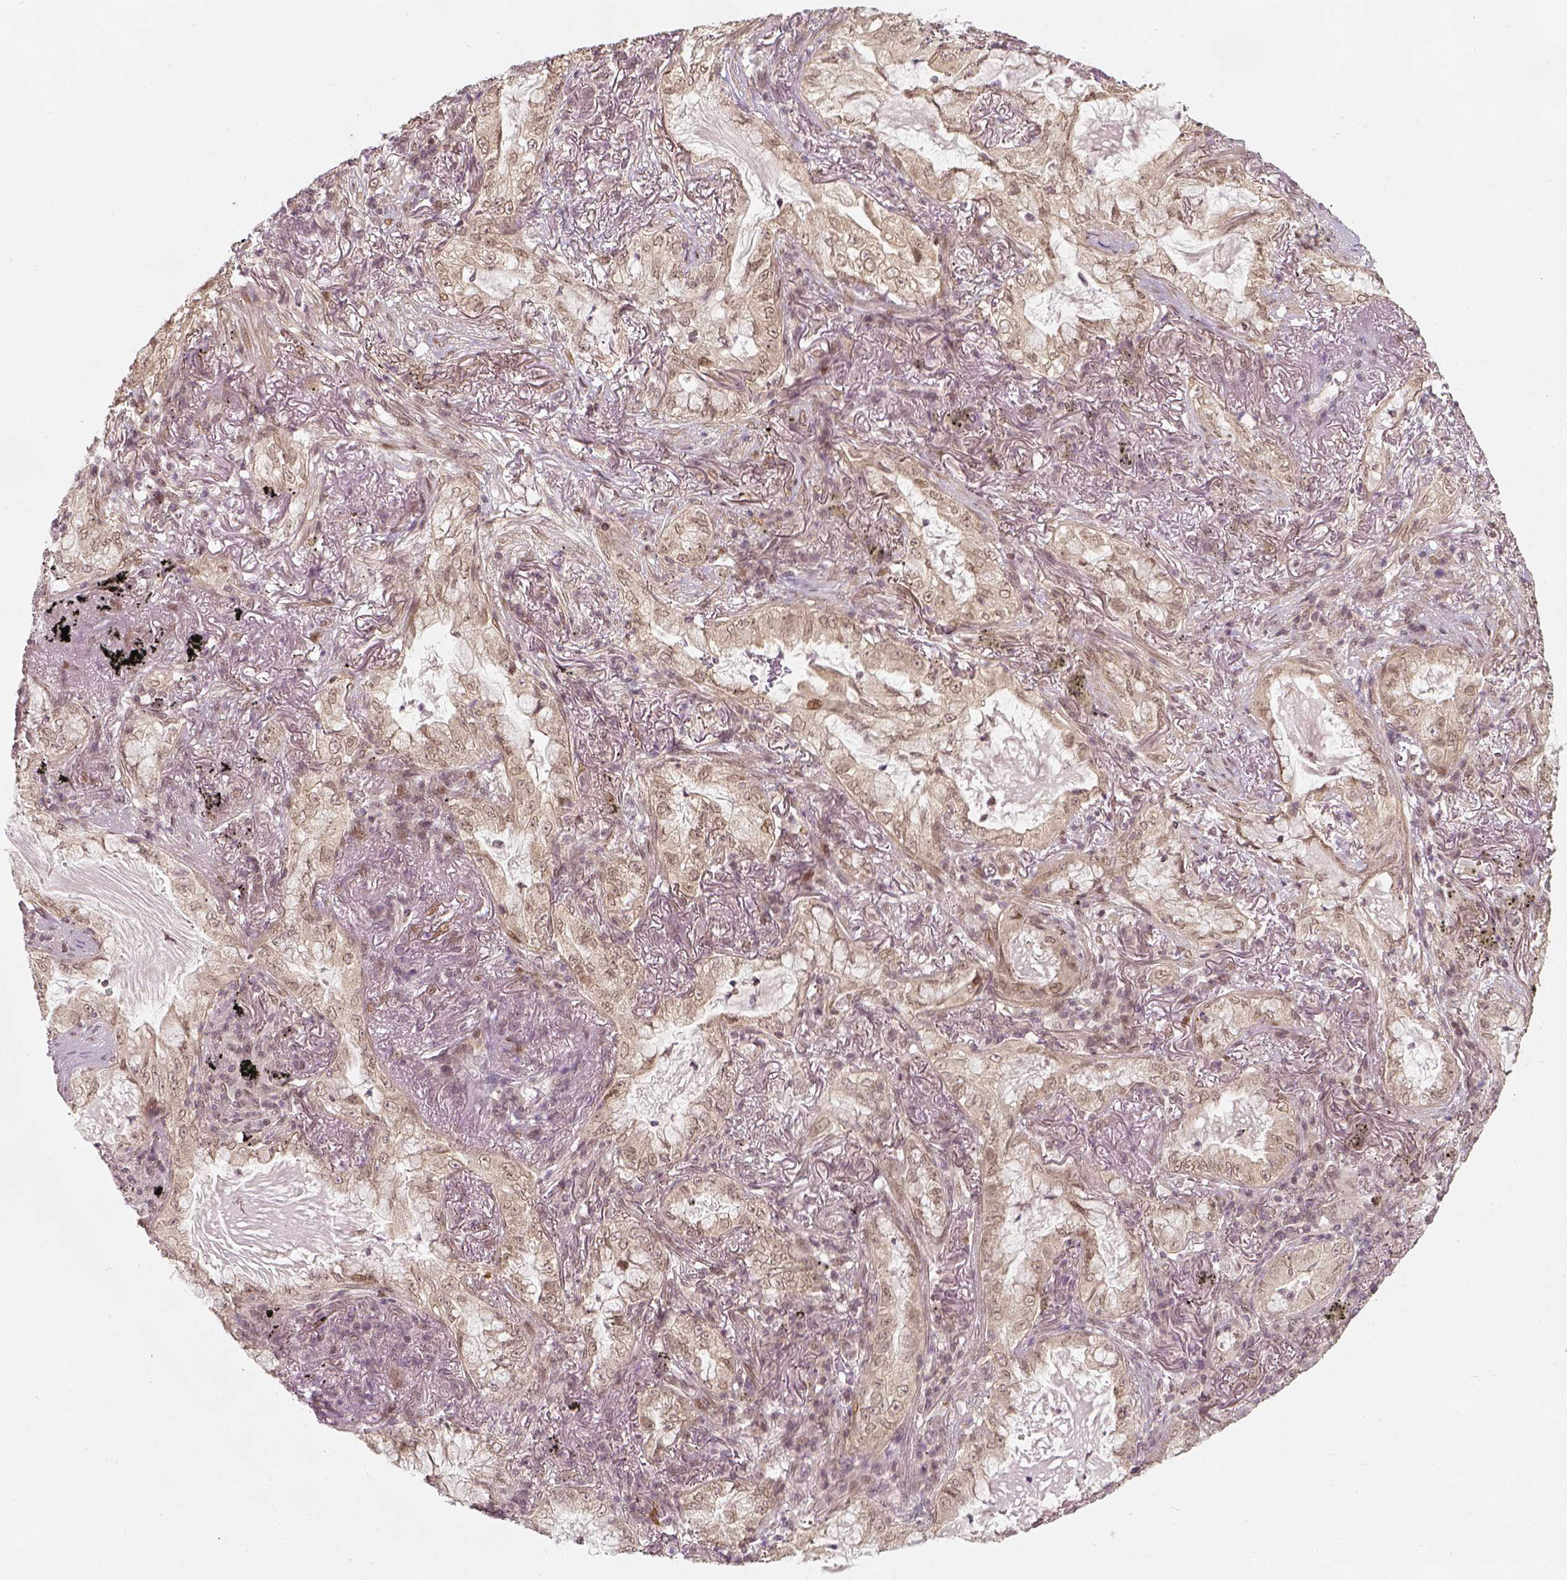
{"staining": {"intensity": "weak", "quantity": ">75%", "location": "nuclear"}, "tissue": "lung cancer", "cell_type": "Tumor cells", "image_type": "cancer", "snomed": [{"axis": "morphology", "description": "Adenocarcinoma, NOS"}, {"axis": "topography", "description": "Lung"}], "caption": "About >75% of tumor cells in human lung adenocarcinoma exhibit weak nuclear protein expression as visualized by brown immunohistochemical staining.", "gene": "ZMAT3", "patient": {"sex": "female", "age": 73}}